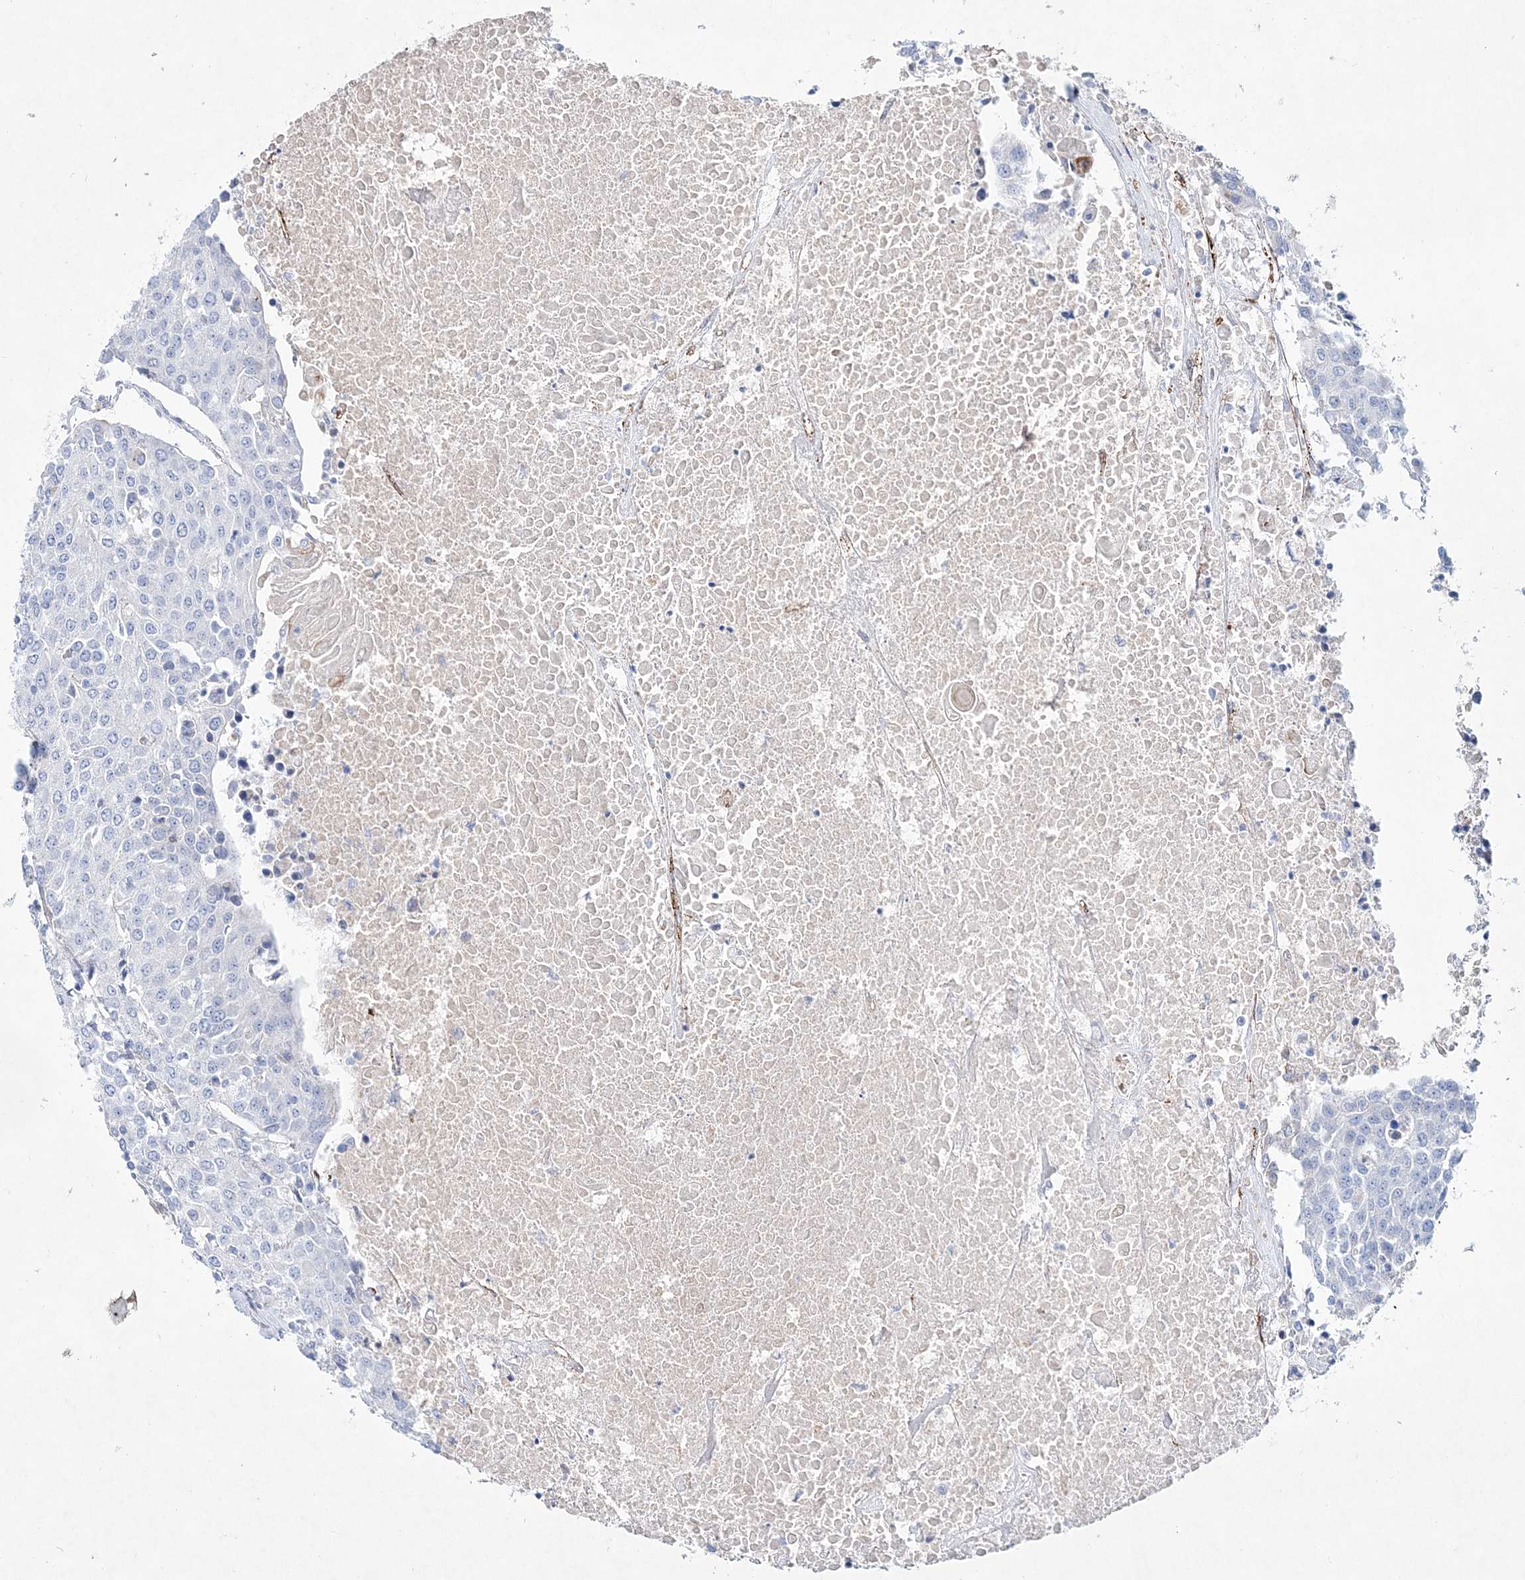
{"staining": {"intensity": "negative", "quantity": "none", "location": "none"}, "tissue": "urothelial cancer", "cell_type": "Tumor cells", "image_type": "cancer", "snomed": [{"axis": "morphology", "description": "Urothelial carcinoma, High grade"}, {"axis": "topography", "description": "Urinary bladder"}], "caption": "Immunohistochemistry histopathology image of human urothelial cancer stained for a protein (brown), which displays no expression in tumor cells.", "gene": "SPINK7", "patient": {"sex": "female", "age": 85}}